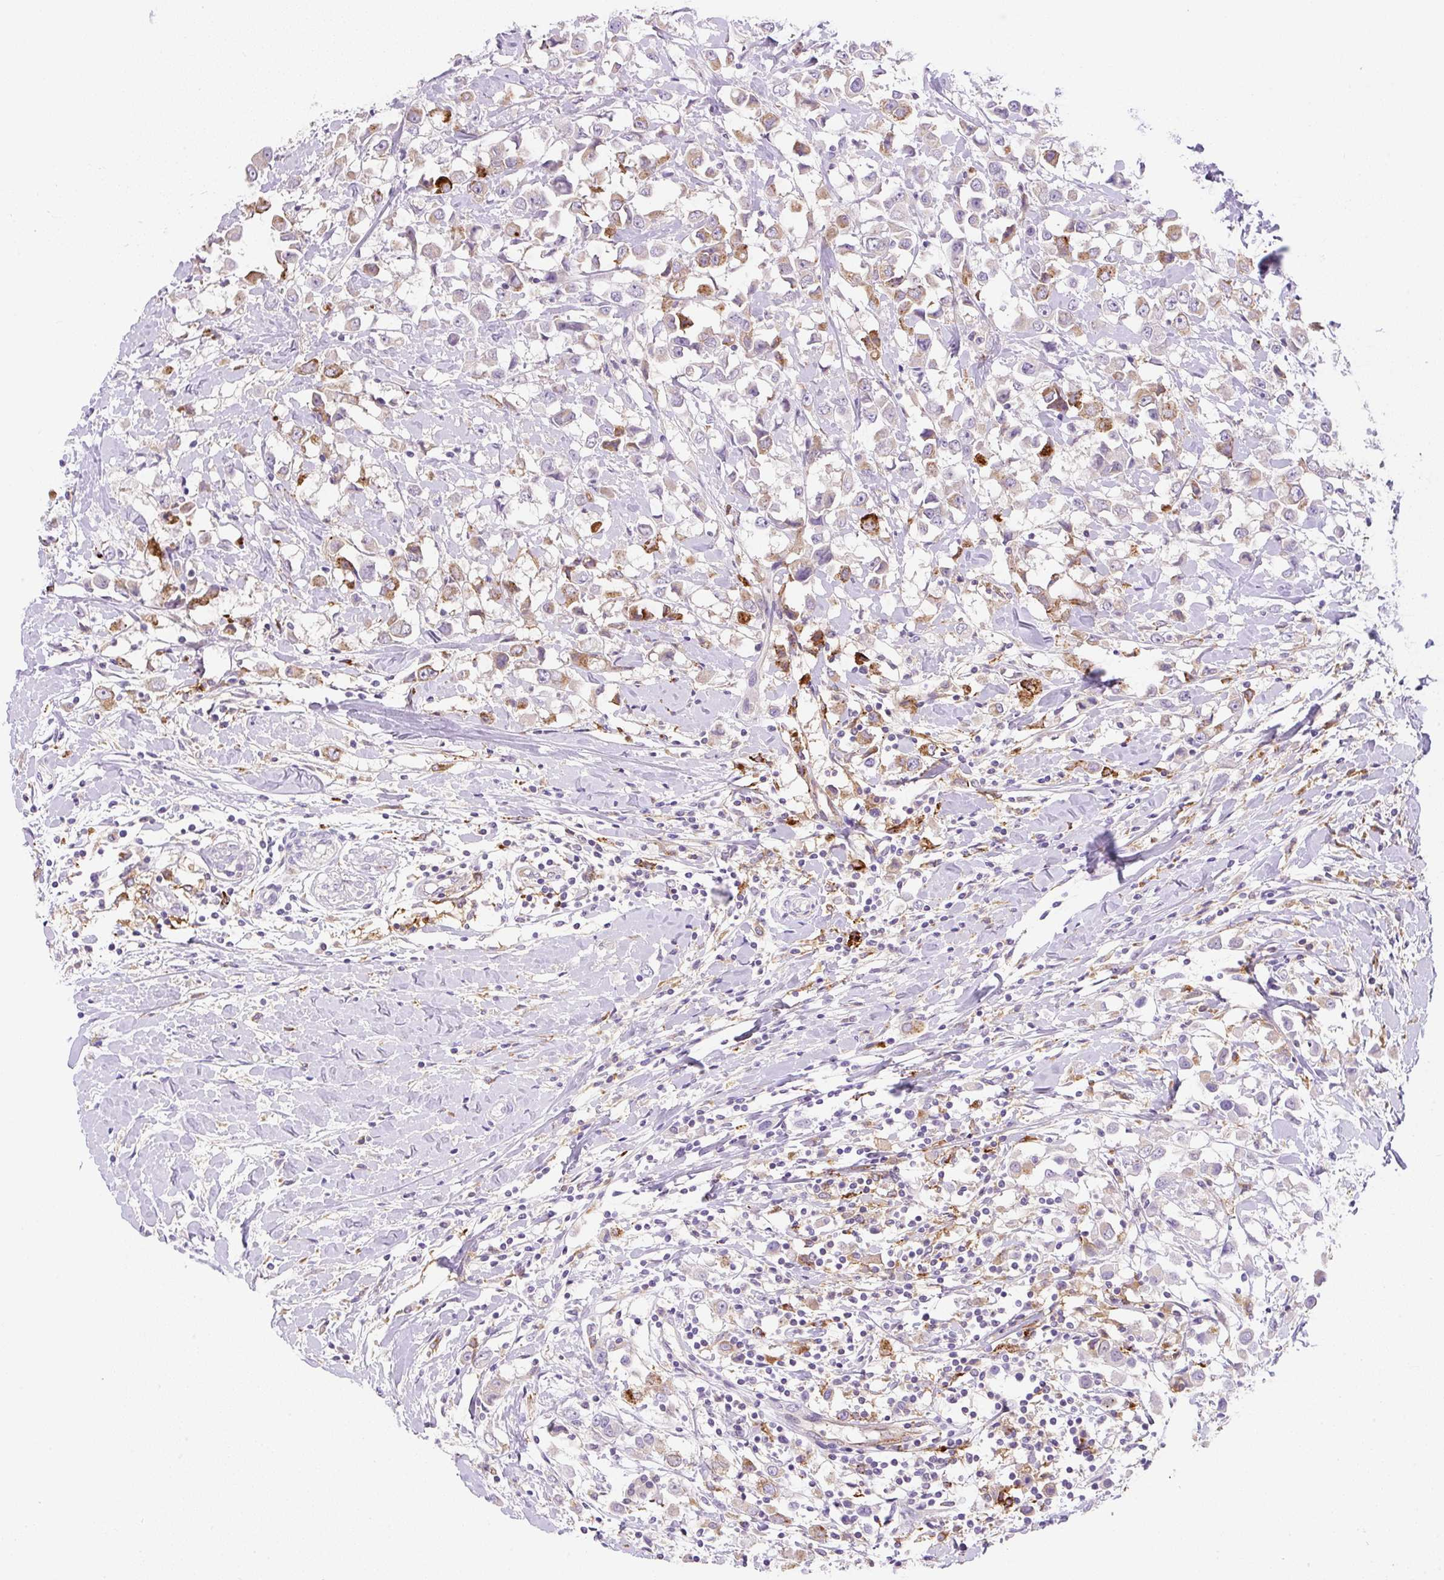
{"staining": {"intensity": "moderate", "quantity": "<25%", "location": "cytoplasmic/membranous"}, "tissue": "breast cancer", "cell_type": "Tumor cells", "image_type": "cancer", "snomed": [{"axis": "morphology", "description": "Duct carcinoma"}, {"axis": "topography", "description": "Breast"}], "caption": "A photomicrograph of human breast cancer stained for a protein exhibits moderate cytoplasmic/membranous brown staining in tumor cells. (DAB (3,3'-diaminobenzidine) IHC, brown staining for protein, blue staining for nuclei).", "gene": "TDRD15", "patient": {"sex": "female", "age": 61}}